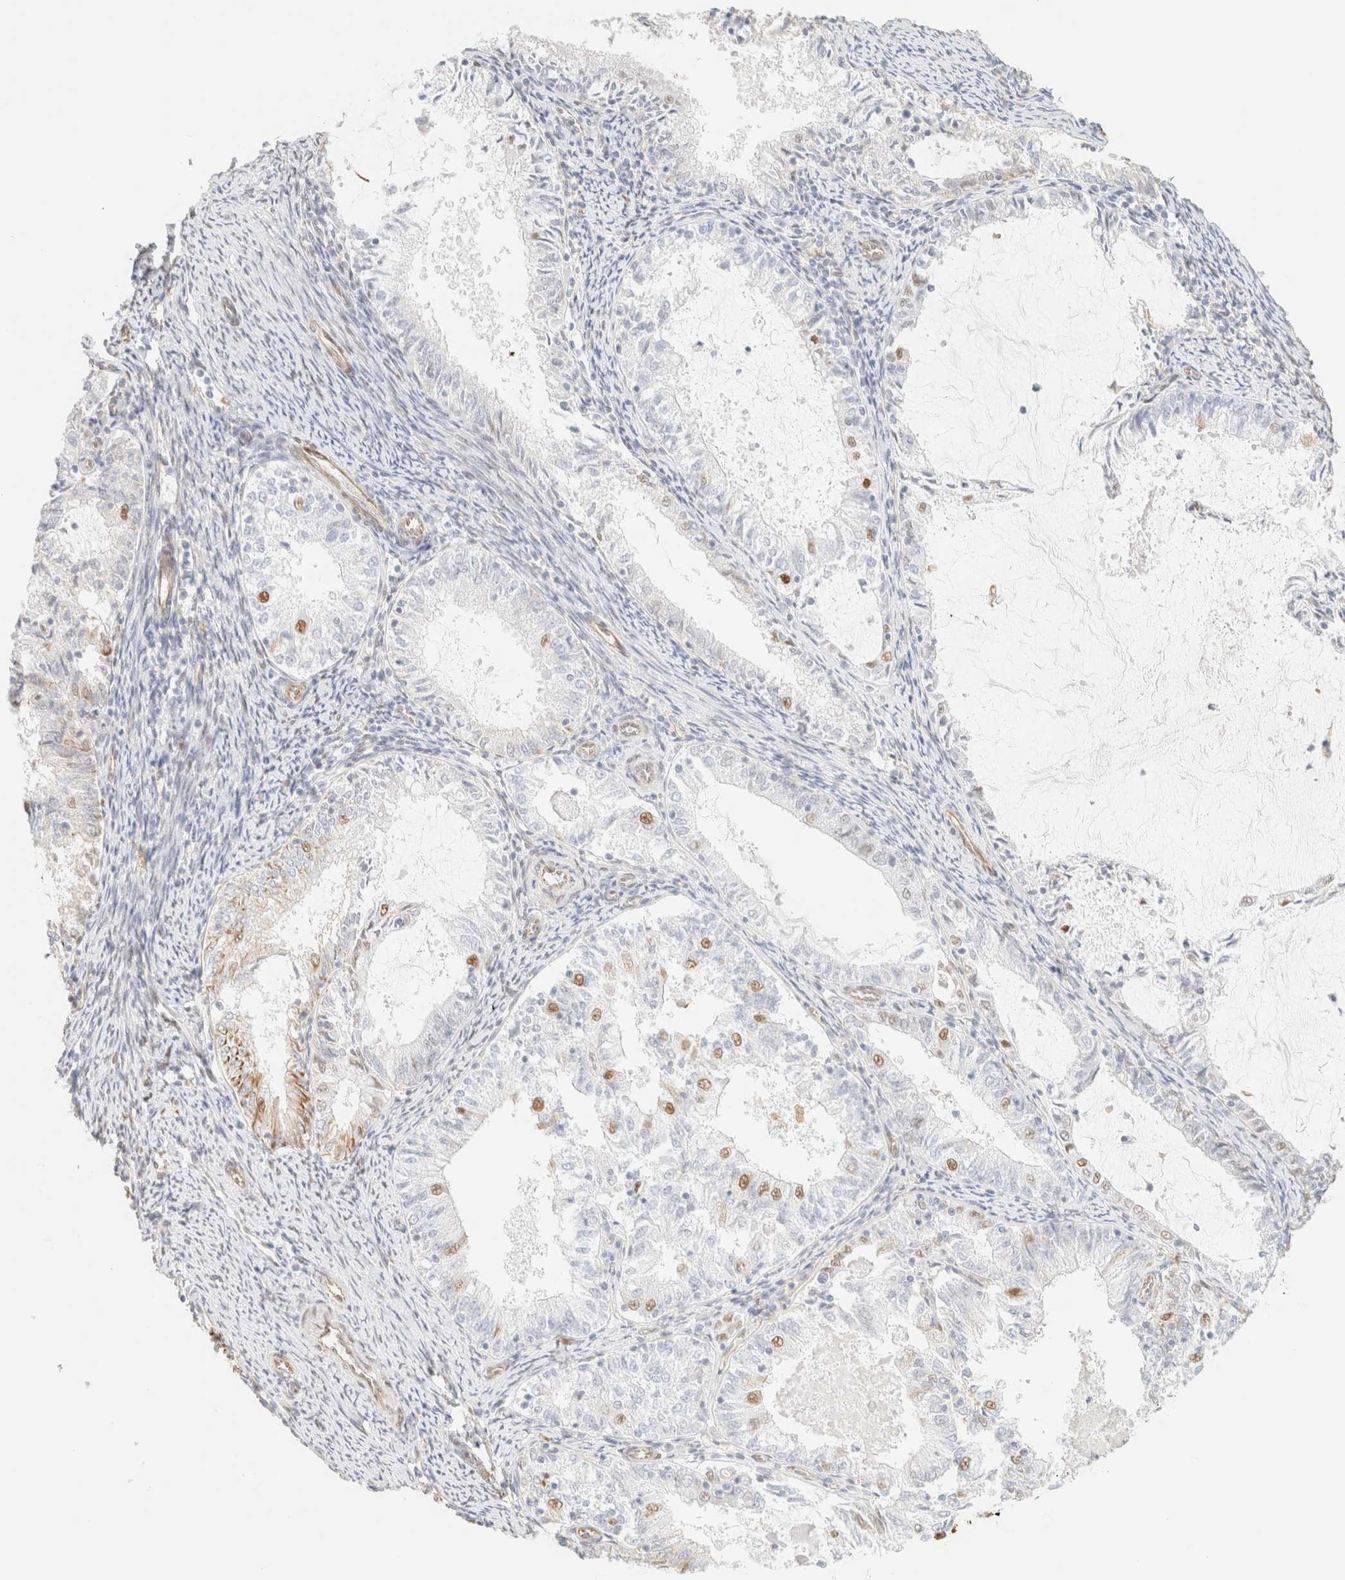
{"staining": {"intensity": "moderate", "quantity": "<25%", "location": "nuclear"}, "tissue": "endometrial cancer", "cell_type": "Tumor cells", "image_type": "cancer", "snomed": [{"axis": "morphology", "description": "Adenocarcinoma, NOS"}, {"axis": "topography", "description": "Endometrium"}], "caption": "This is a photomicrograph of immunohistochemistry (IHC) staining of adenocarcinoma (endometrial), which shows moderate expression in the nuclear of tumor cells.", "gene": "ZSCAN18", "patient": {"sex": "female", "age": 57}}